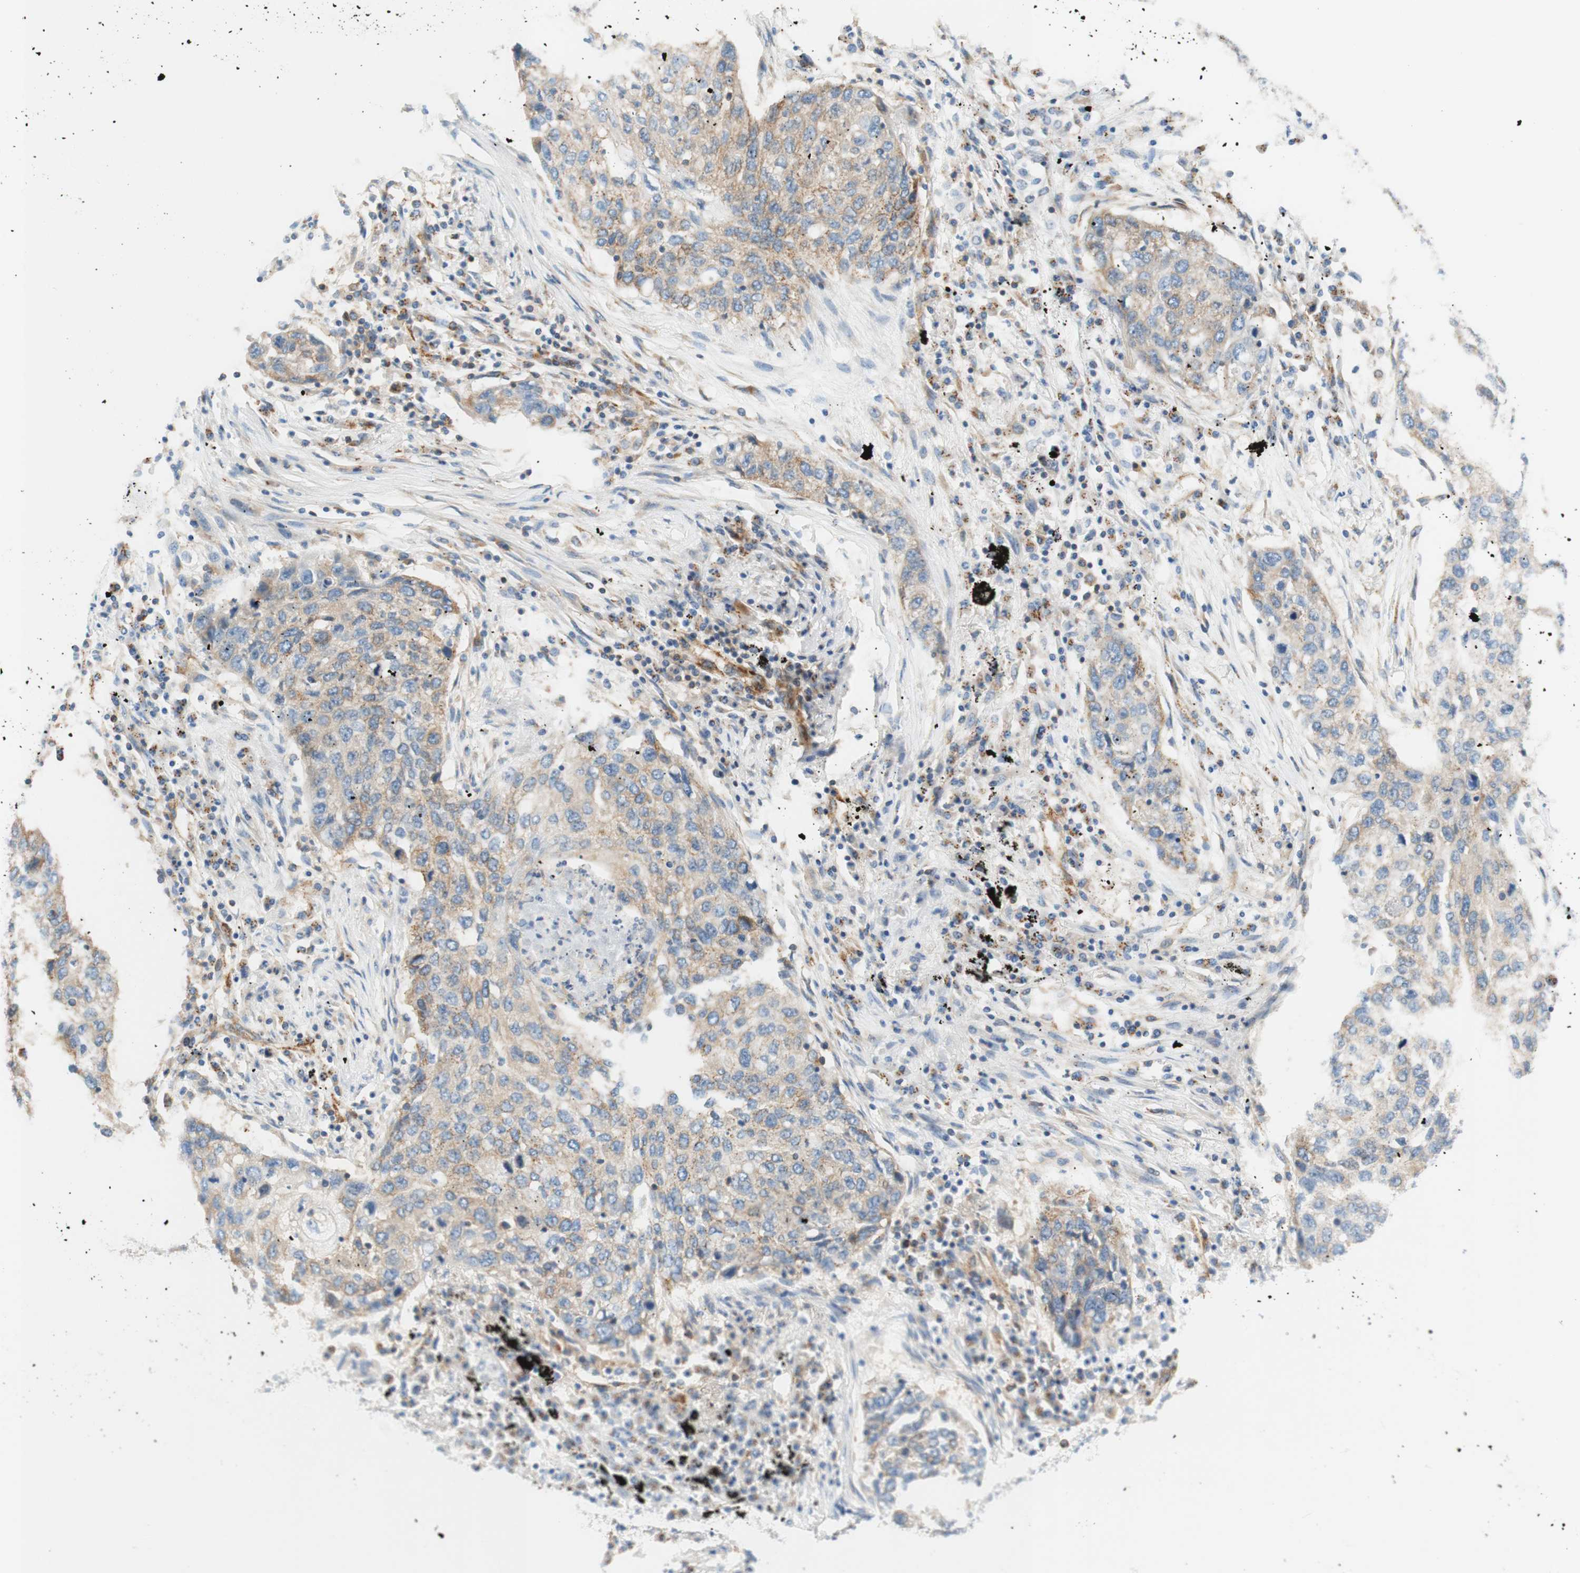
{"staining": {"intensity": "weak", "quantity": "25%-75%", "location": "cytoplasmic/membranous"}, "tissue": "lung cancer", "cell_type": "Tumor cells", "image_type": "cancer", "snomed": [{"axis": "morphology", "description": "Squamous cell carcinoma, NOS"}, {"axis": "topography", "description": "Lung"}], "caption": "DAB (3,3'-diaminobenzidine) immunohistochemical staining of lung cancer (squamous cell carcinoma) shows weak cytoplasmic/membranous protein expression in approximately 25%-75% of tumor cells.", "gene": "VPS26A", "patient": {"sex": "female", "age": 63}}